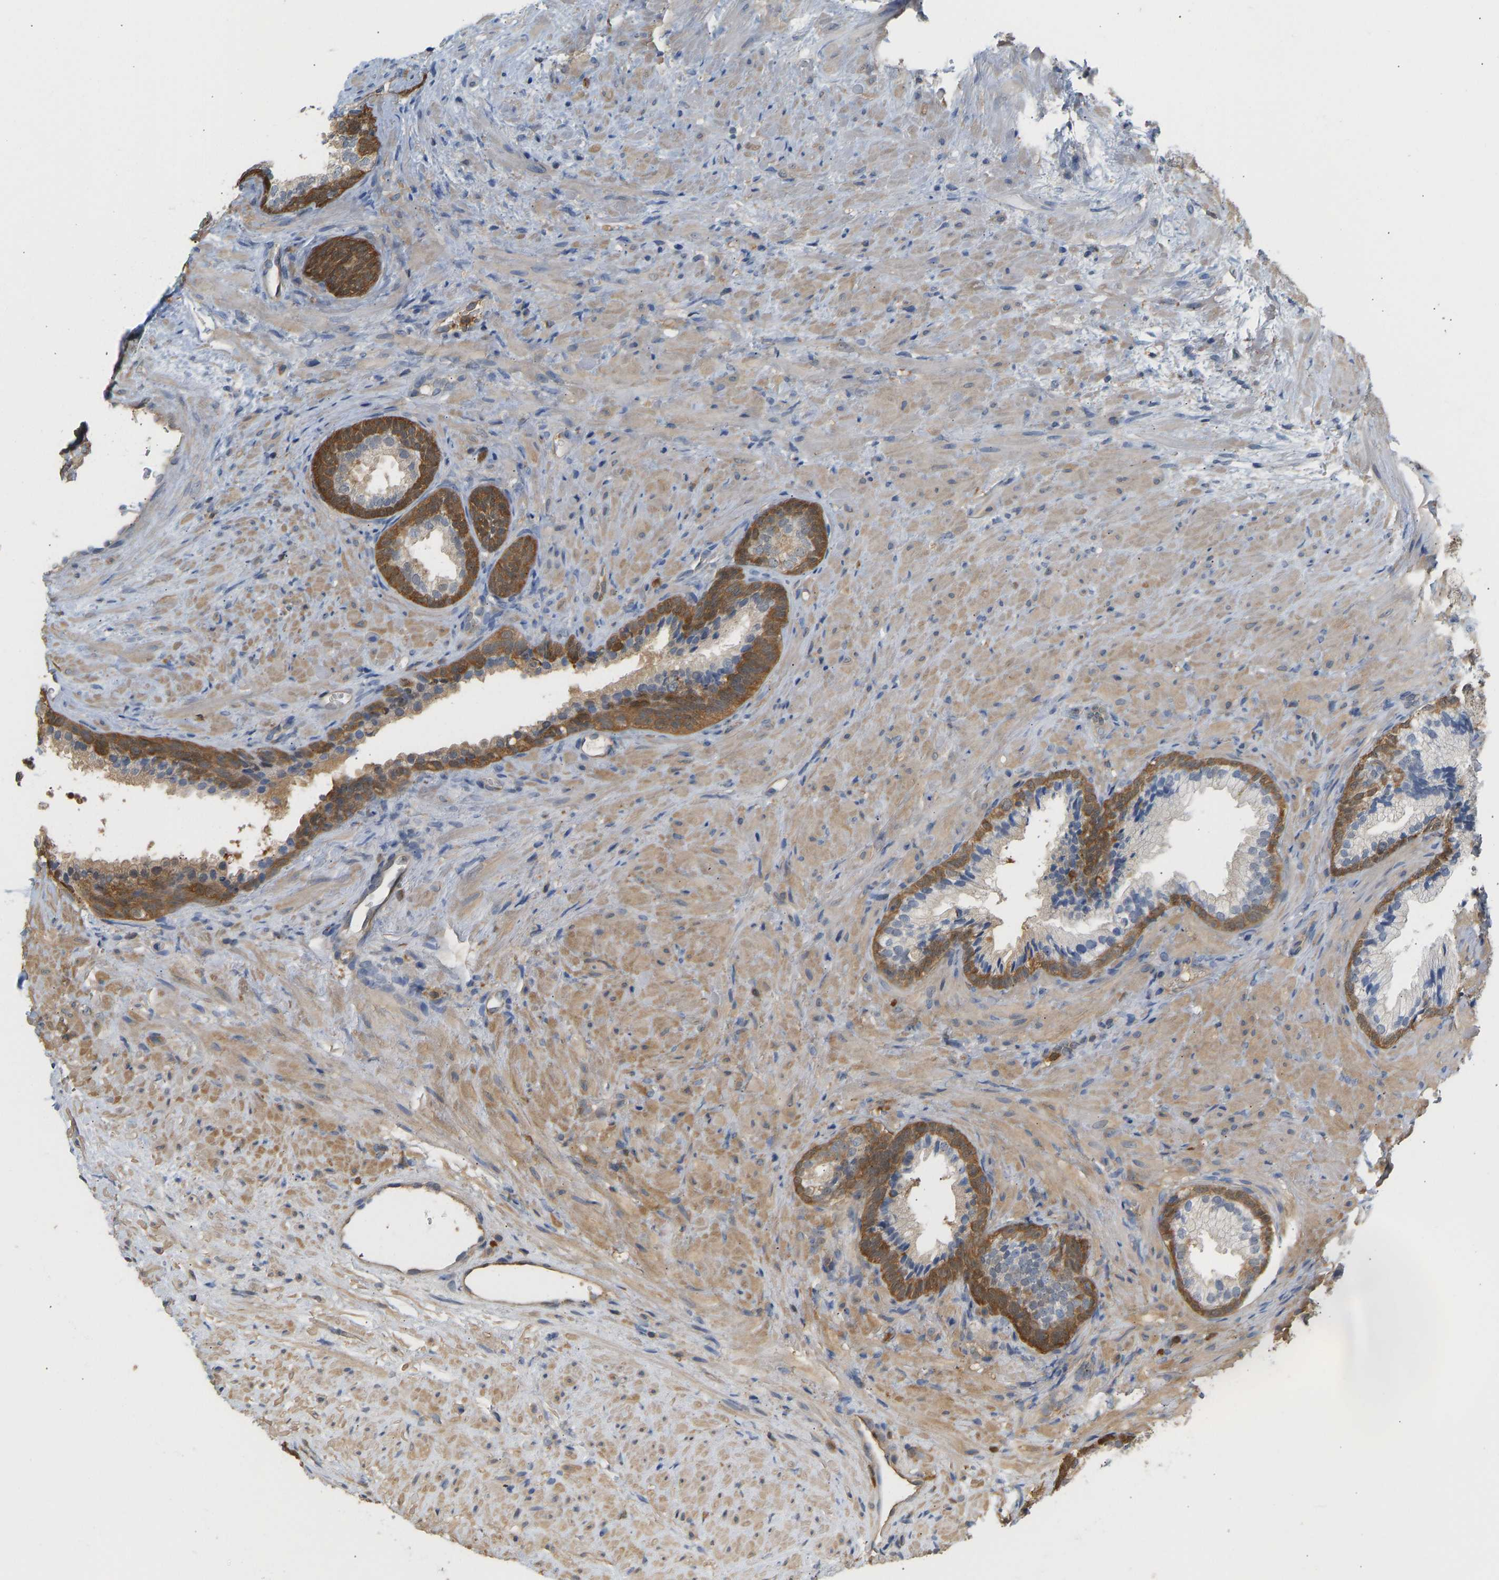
{"staining": {"intensity": "moderate", "quantity": ">75%", "location": "cytoplasmic/membranous"}, "tissue": "prostate", "cell_type": "Glandular cells", "image_type": "normal", "snomed": [{"axis": "morphology", "description": "Normal tissue, NOS"}, {"axis": "topography", "description": "Prostate"}], "caption": "About >75% of glandular cells in unremarkable human prostate demonstrate moderate cytoplasmic/membranous protein staining as visualized by brown immunohistochemical staining.", "gene": "ENO1", "patient": {"sex": "male", "age": 76}}